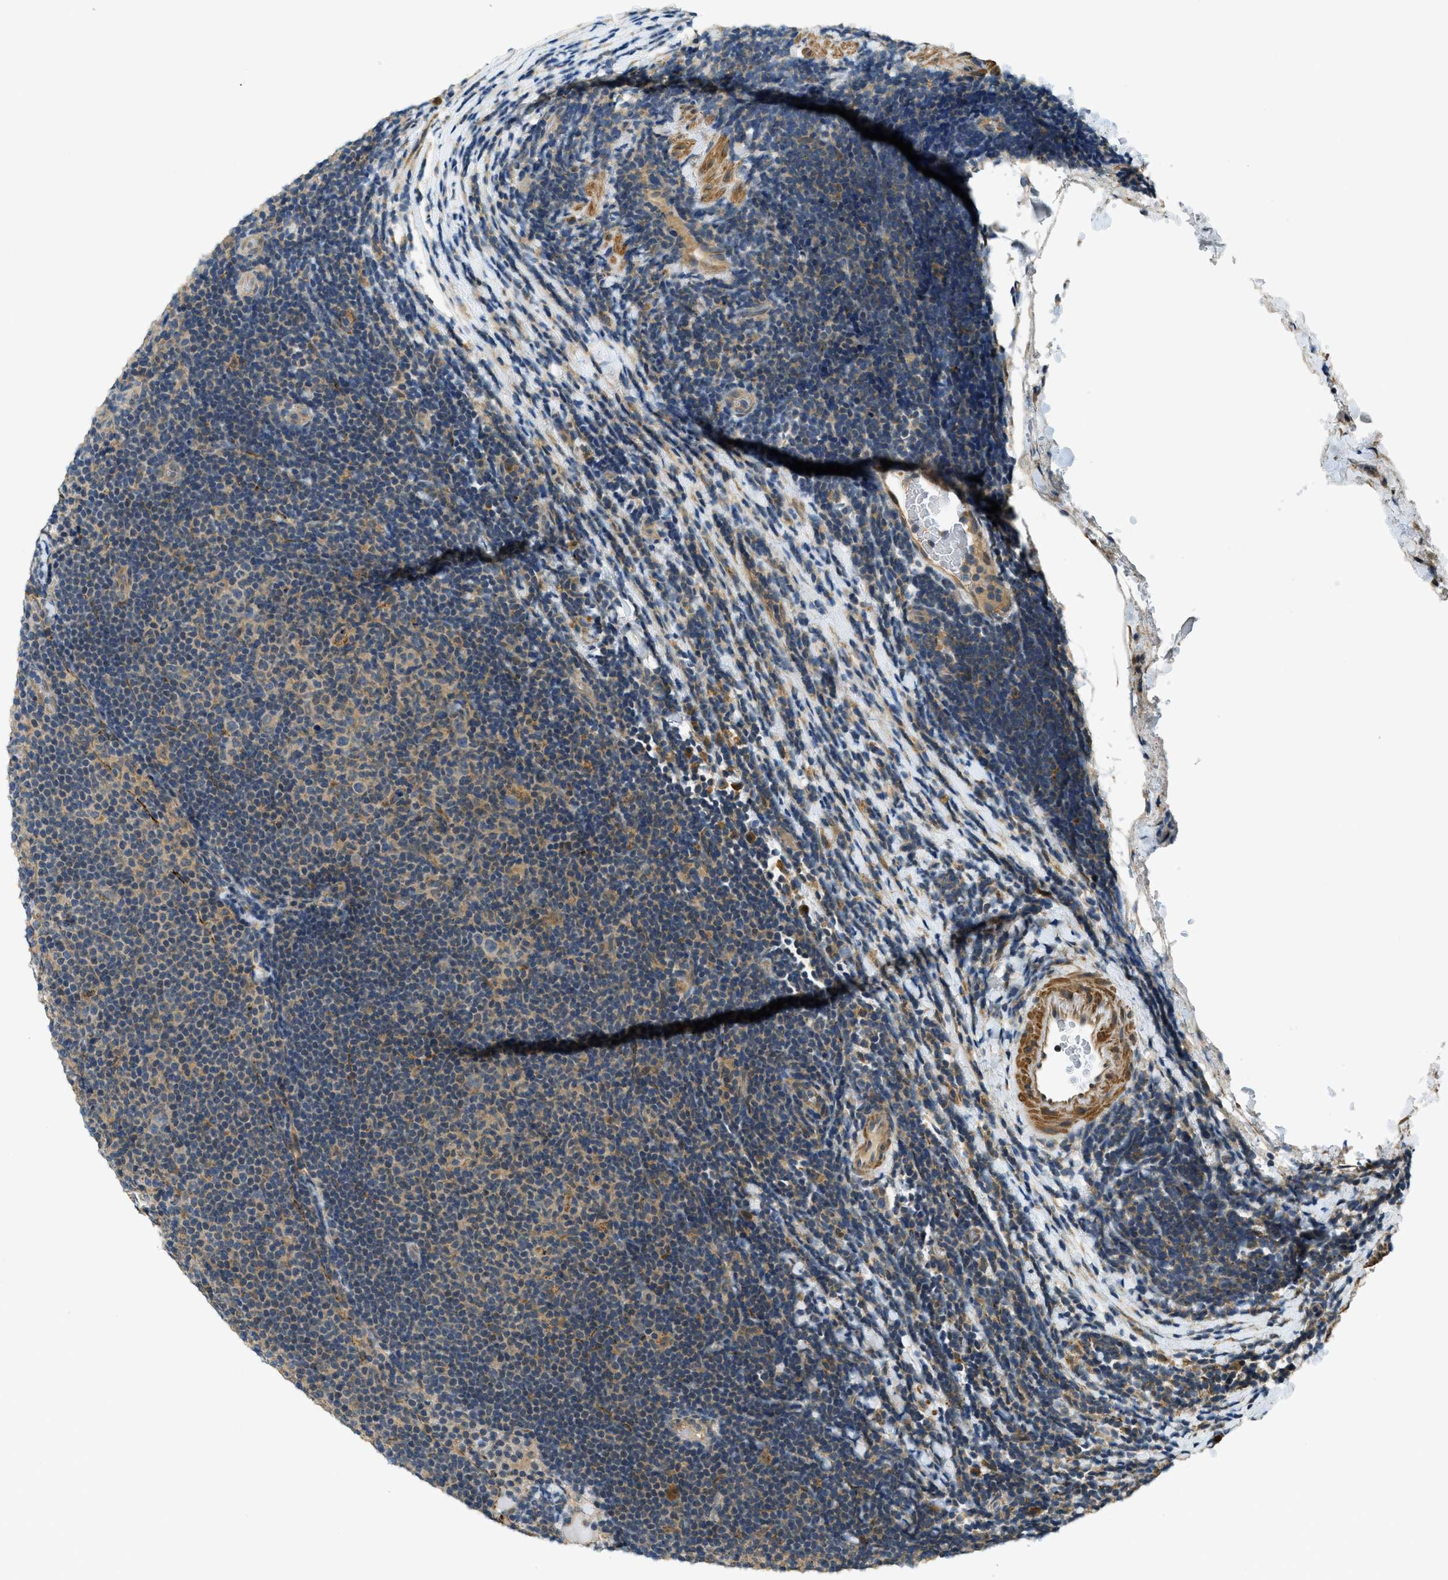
{"staining": {"intensity": "weak", "quantity": "25%-75%", "location": "cytoplasmic/membranous"}, "tissue": "lymphoma", "cell_type": "Tumor cells", "image_type": "cancer", "snomed": [{"axis": "morphology", "description": "Malignant lymphoma, non-Hodgkin's type, Low grade"}, {"axis": "topography", "description": "Lymph node"}], "caption": "This is a photomicrograph of IHC staining of malignant lymphoma, non-Hodgkin's type (low-grade), which shows weak positivity in the cytoplasmic/membranous of tumor cells.", "gene": "CDKN2C", "patient": {"sex": "male", "age": 83}}